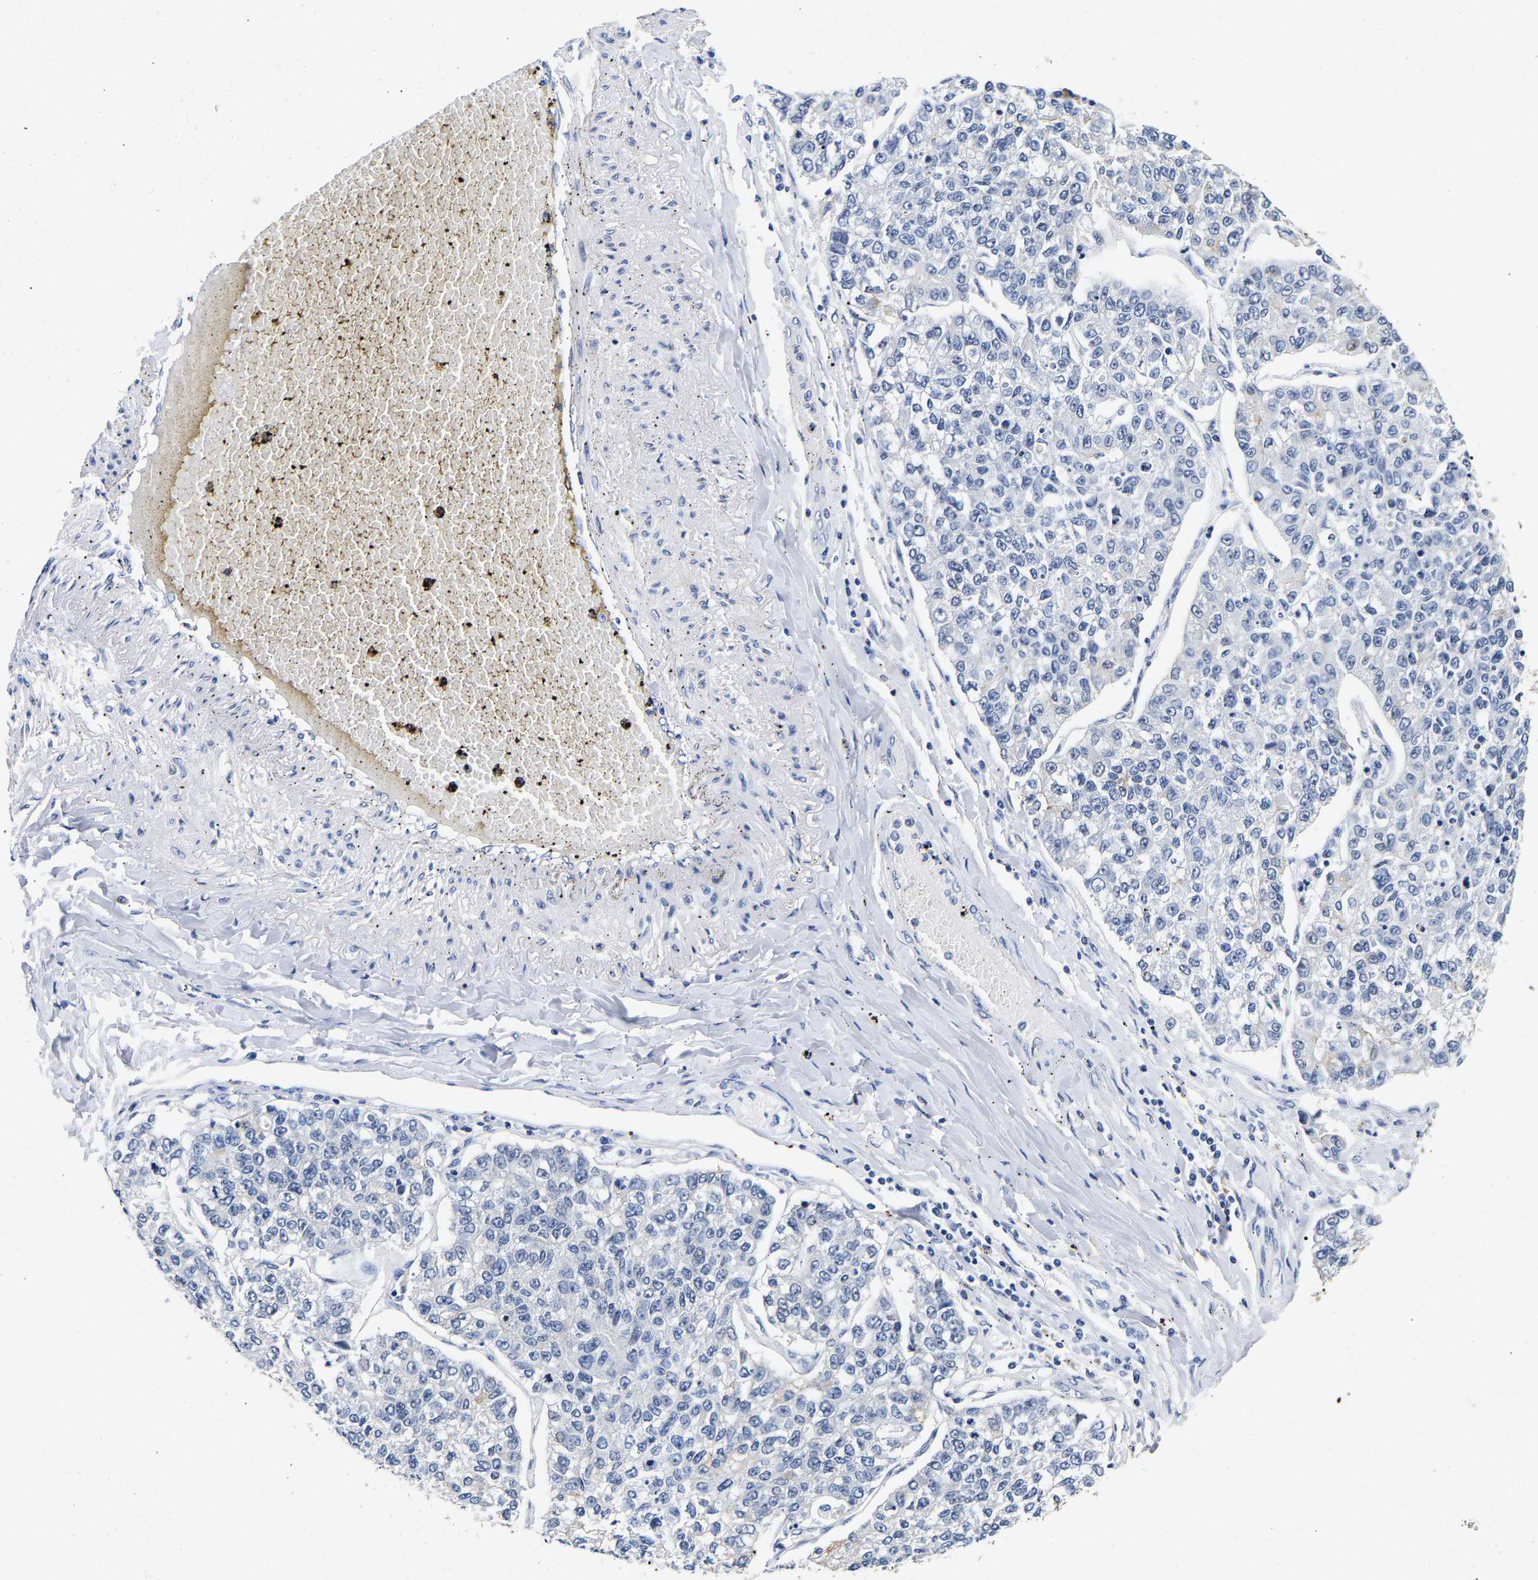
{"staining": {"intensity": "negative", "quantity": "none", "location": "none"}, "tissue": "lung cancer", "cell_type": "Tumor cells", "image_type": "cancer", "snomed": [{"axis": "morphology", "description": "Adenocarcinoma, NOS"}, {"axis": "topography", "description": "Lung"}], "caption": "Tumor cells show no significant protein expression in lung adenocarcinoma. (Brightfield microscopy of DAB (3,3'-diaminobenzidine) immunohistochemistry (IHC) at high magnification).", "gene": "CCDC6", "patient": {"sex": "male", "age": 49}}